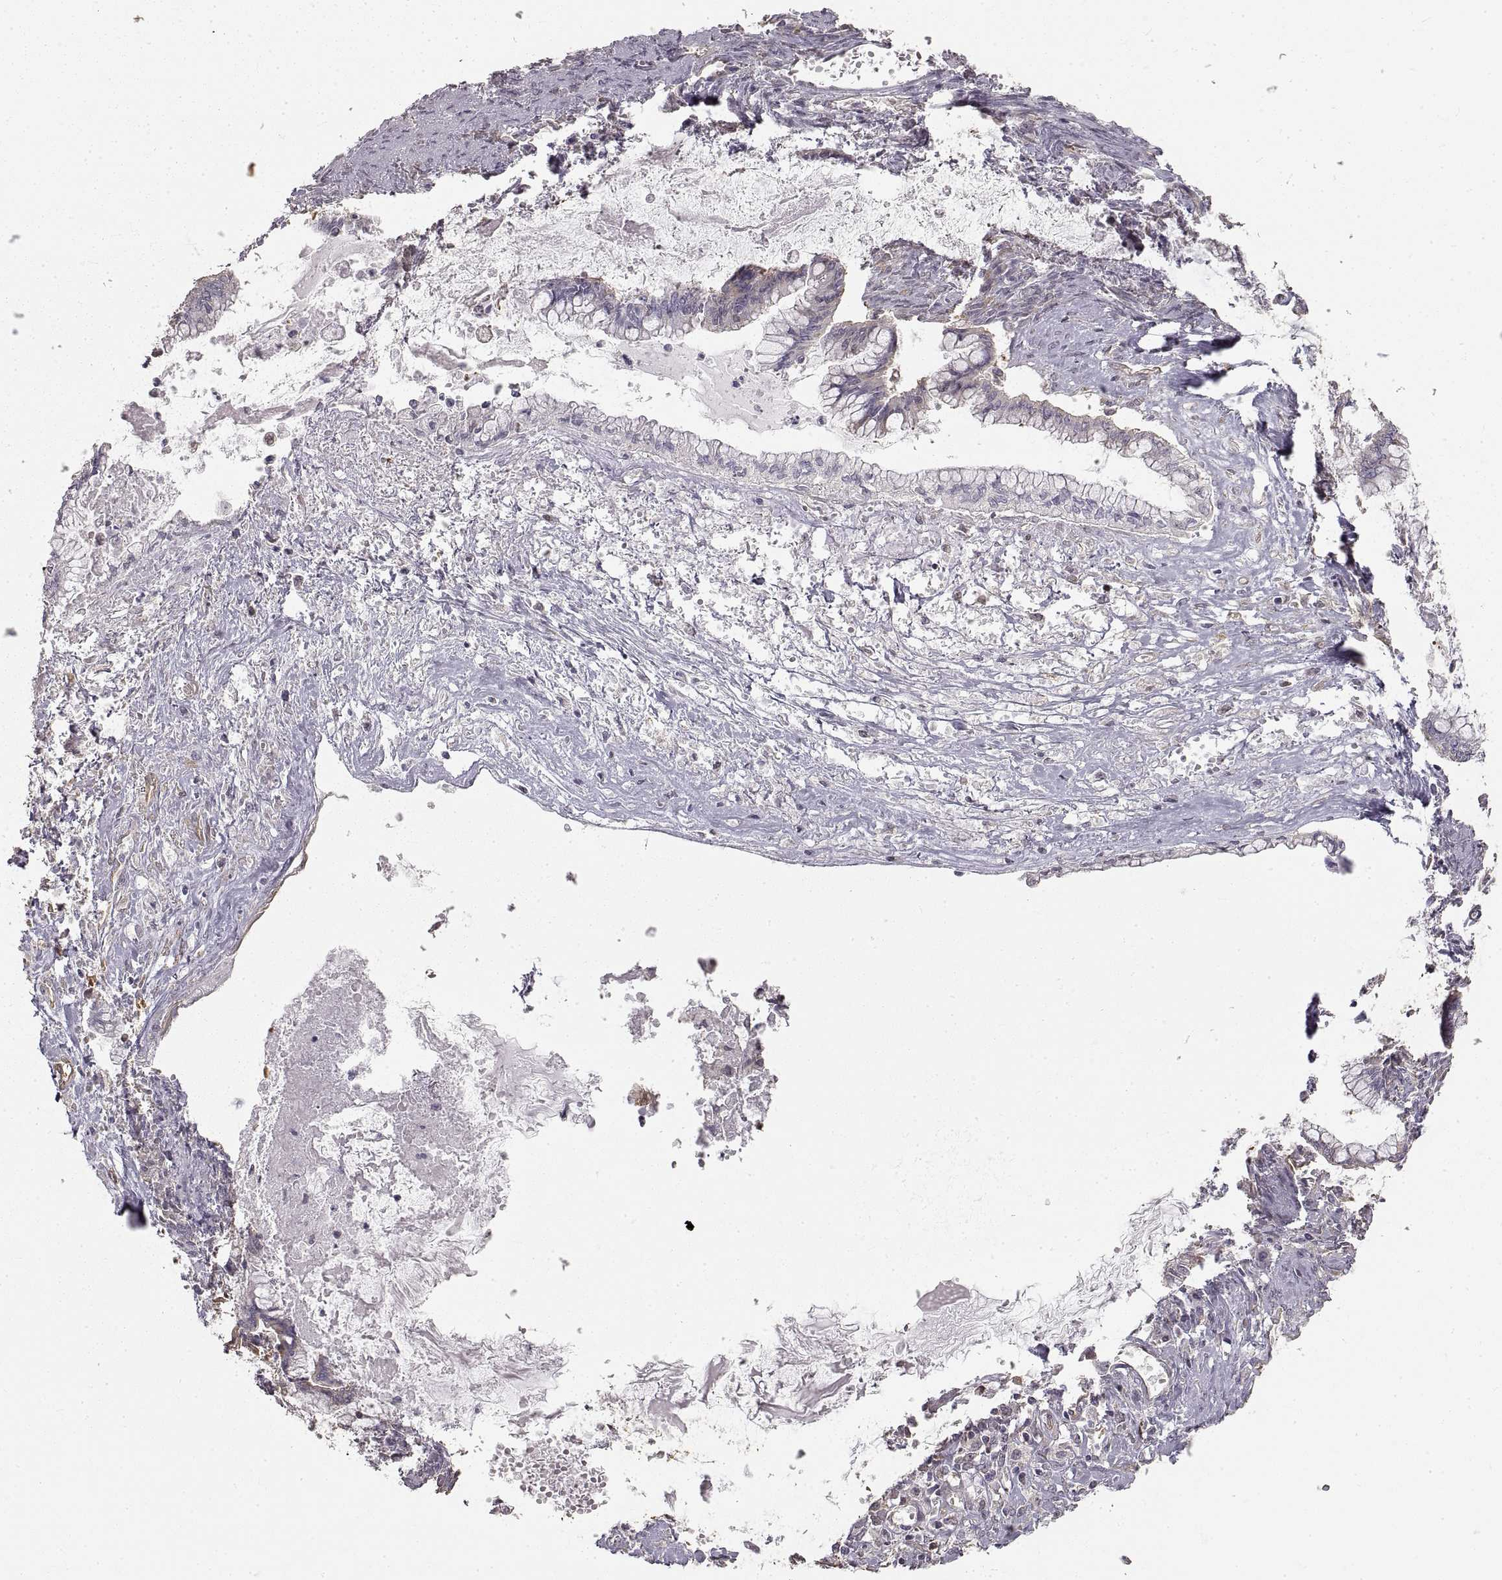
{"staining": {"intensity": "negative", "quantity": "none", "location": "none"}, "tissue": "ovarian cancer", "cell_type": "Tumor cells", "image_type": "cancer", "snomed": [{"axis": "morphology", "description": "Cystadenocarcinoma, mucinous, NOS"}, {"axis": "topography", "description": "Ovary"}], "caption": "Protein analysis of ovarian cancer demonstrates no significant staining in tumor cells.", "gene": "HSP90AB1", "patient": {"sex": "female", "age": 67}}